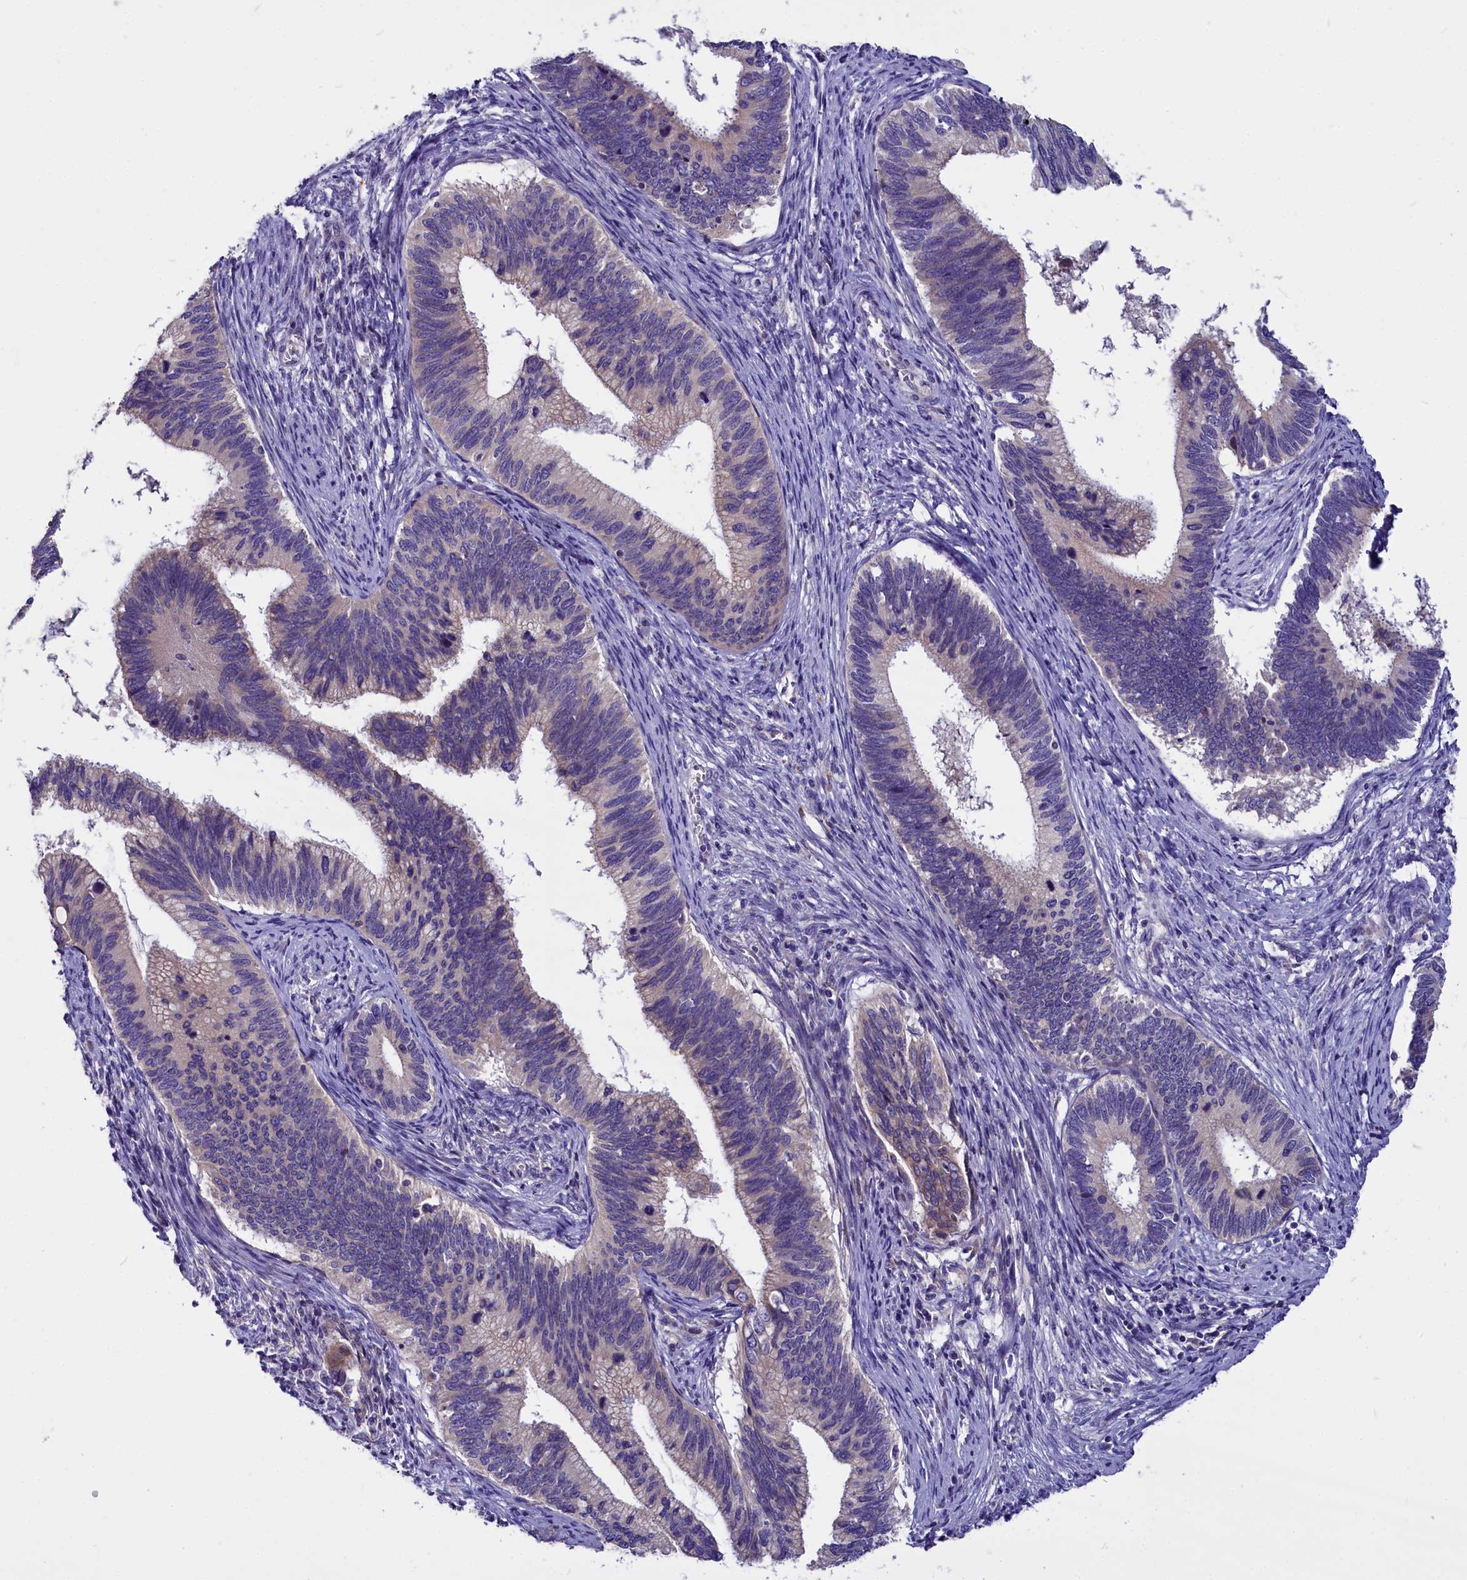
{"staining": {"intensity": "negative", "quantity": "none", "location": "none"}, "tissue": "cervical cancer", "cell_type": "Tumor cells", "image_type": "cancer", "snomed": [{"axis": "morphology", "description": "Adenocarcinoma, NOS"}, {"axis": "topography", "description": "Cervix"}], "caption": "Immunohistochemistry photomicrograph of neoplastic tissue: human cervical cancer stained with DAB displays no significant protein positivity in tumor cells.", "gene": "CEP170", "patient": {"sex": "female", "age": 42}}